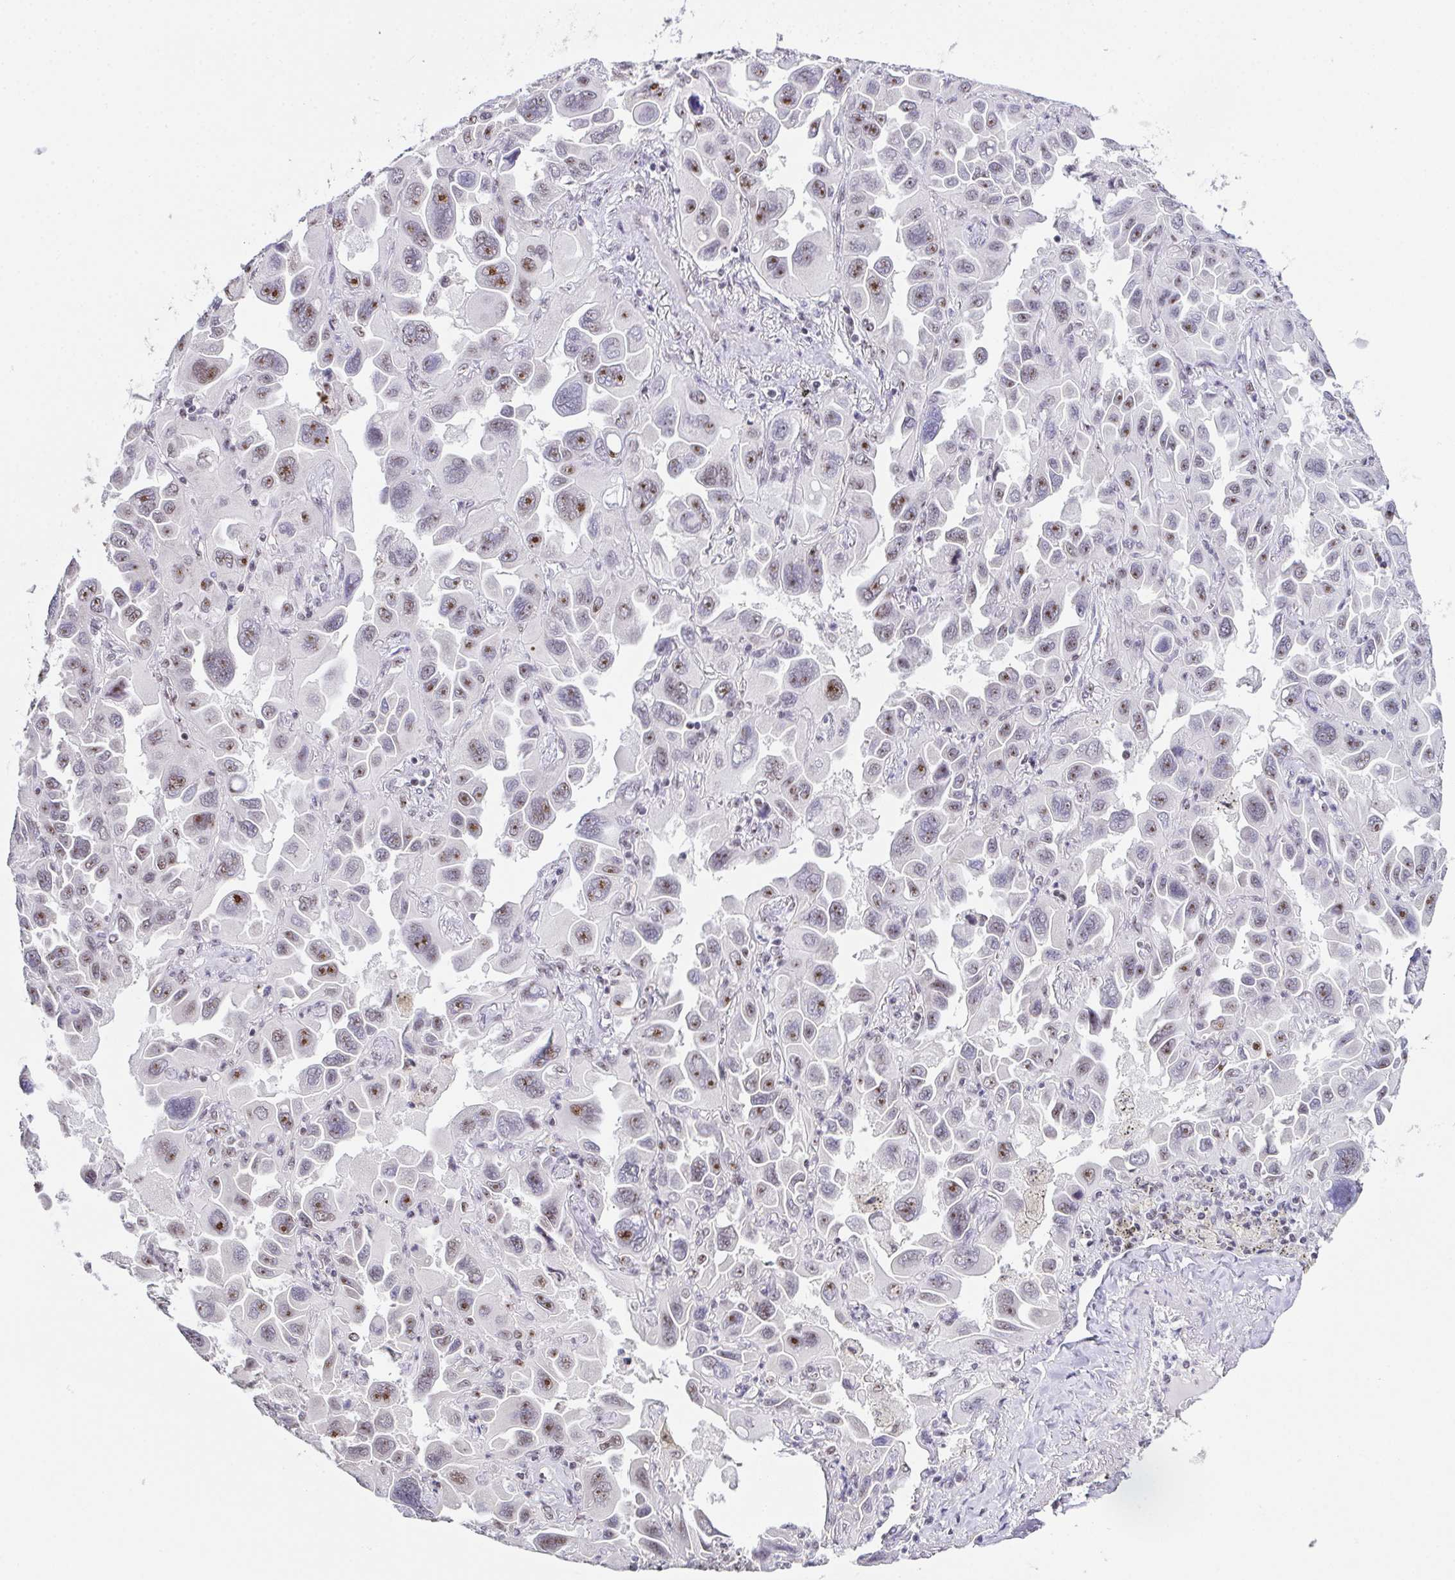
{"staining": {"intensity": "moderate", "quantity": "25%-75%", "location": "nuclear"}, "tissue": "lung cancer", "cell_type": "Tumor cells", "image_type": "cancer", "snomed": [{"axis": "morphology", "description": "Adenocarcinoma, NOS"}, {"axis": "topography", "description": "Lung"}], "caption": "About 25%-75% of tumor cells in lung cancer show moderate nuclear protein expression as visualized by brown immunohistochemical staining.", "gene": "ZNF800", "patient": {"sex": "male", "age": 64}}